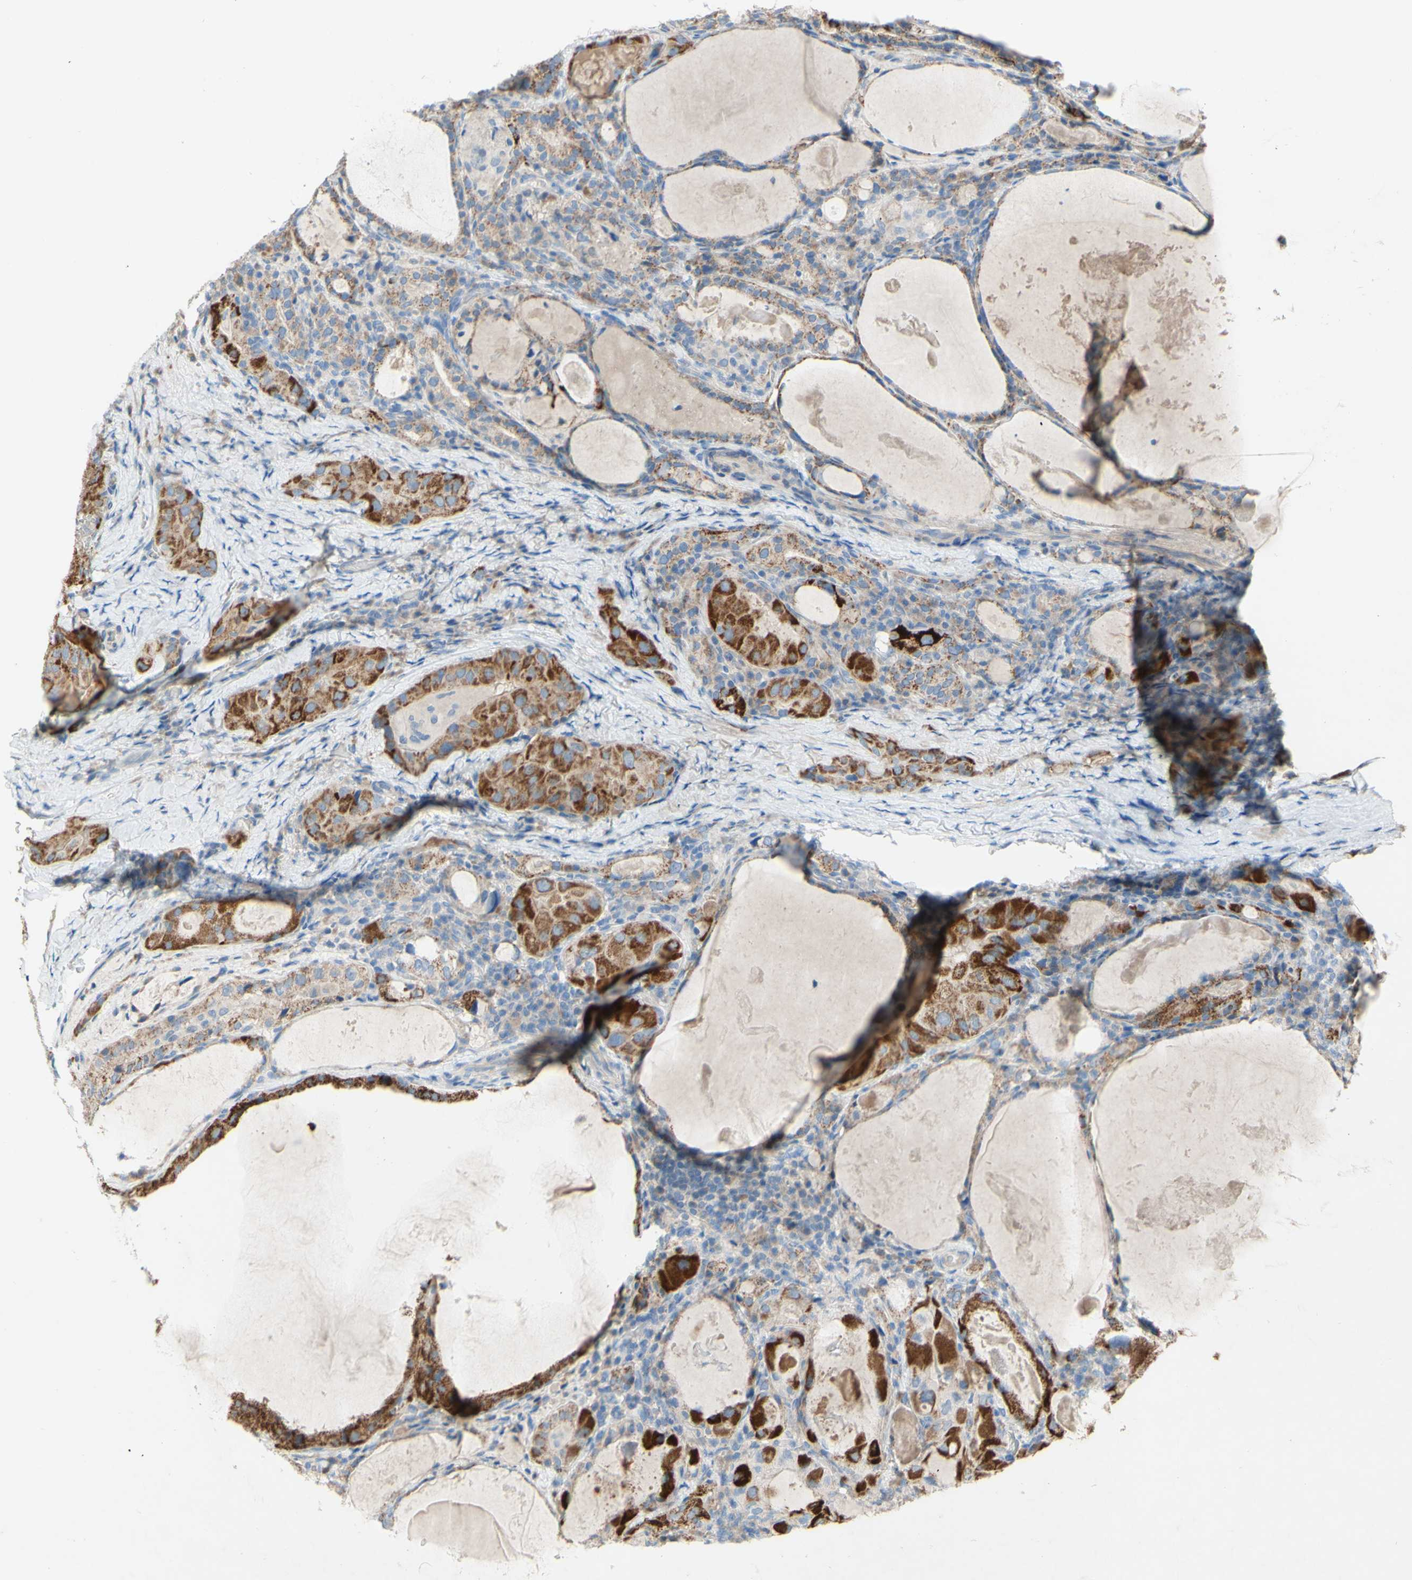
{"staining": {"intensity": "moderate", "quantity": ">75%", "location": "cytoplasmic/membranous"}, "tissue": "thyroid cancer", "cell_type": "Tumor cells", "image_type": "cancer", "snomed": [{"axis": "morphology", "description": "Papillary adenocarcinoma, NOS"}, {"axis": "topography", "description": "Thyroid gland"}], "caption": "Protein expression analysis of human papillary adenocarcinoma (thyroid) reveals moderate cytoplasmic/membranous positivity in about >75% of tumor cells.", "gene": "ACADL", "patient": {"sex": "female", "age": 42}}